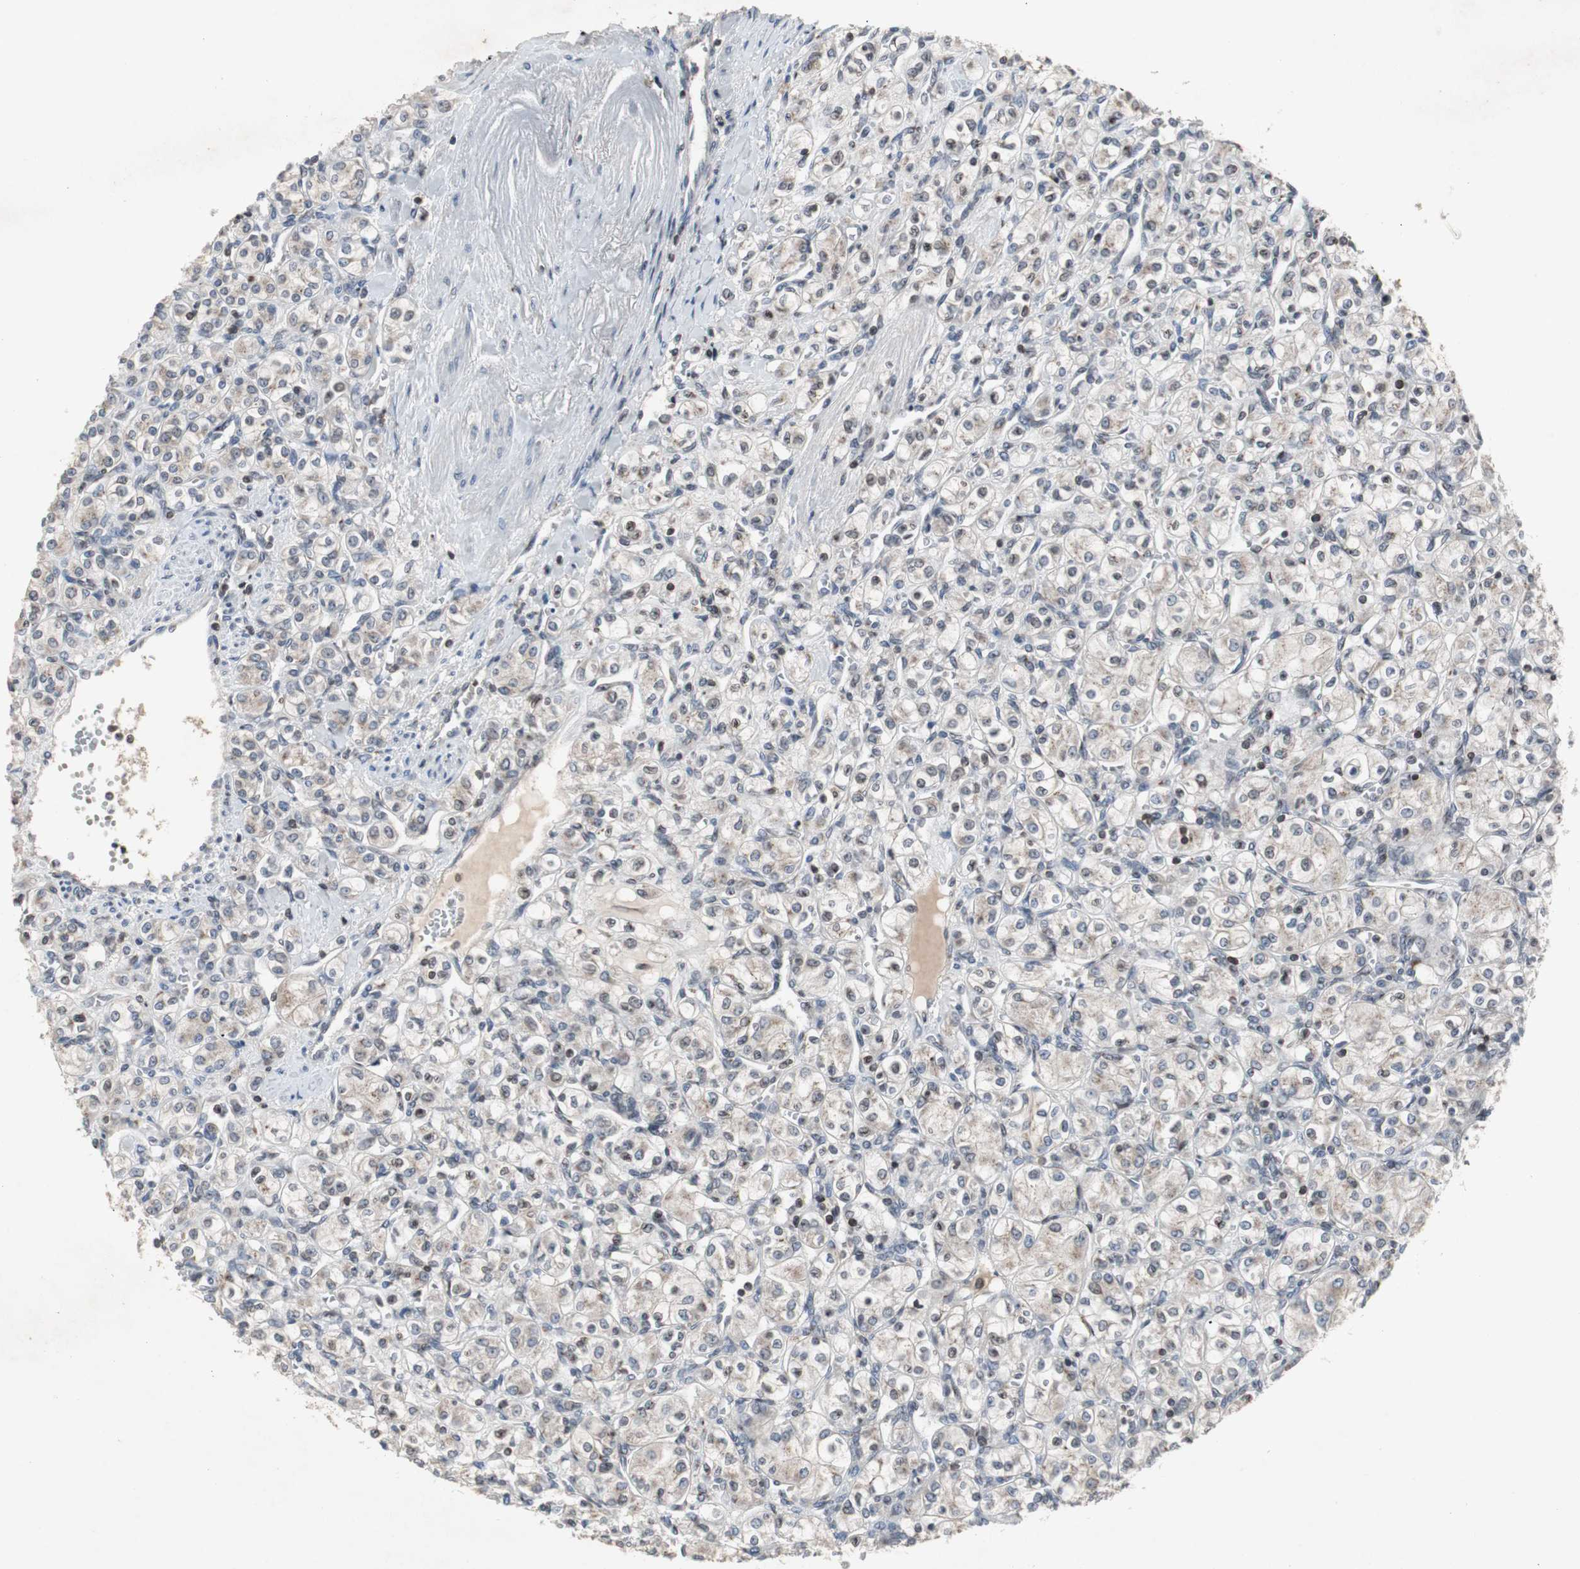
{"staining": {"intensity": "weak", "quantity": "<25%", "location": "cytoplasmic/membranous"}, "tissue": "renal cancer", "cell_type": "Tumor cells", "image_type": "cancer", "snomed": [{"axis": "morphology", "description": "Adenocarcinoma, NOS"}, {"axis": "topography", "description": "Kidney"}], "caption": "An image of renal cancer (adenocarcinoma) stained for a protein displays no brown staining in tumor cells.", "gene": "ZNF396", "patient": {"sex": "male", "age": 77}}